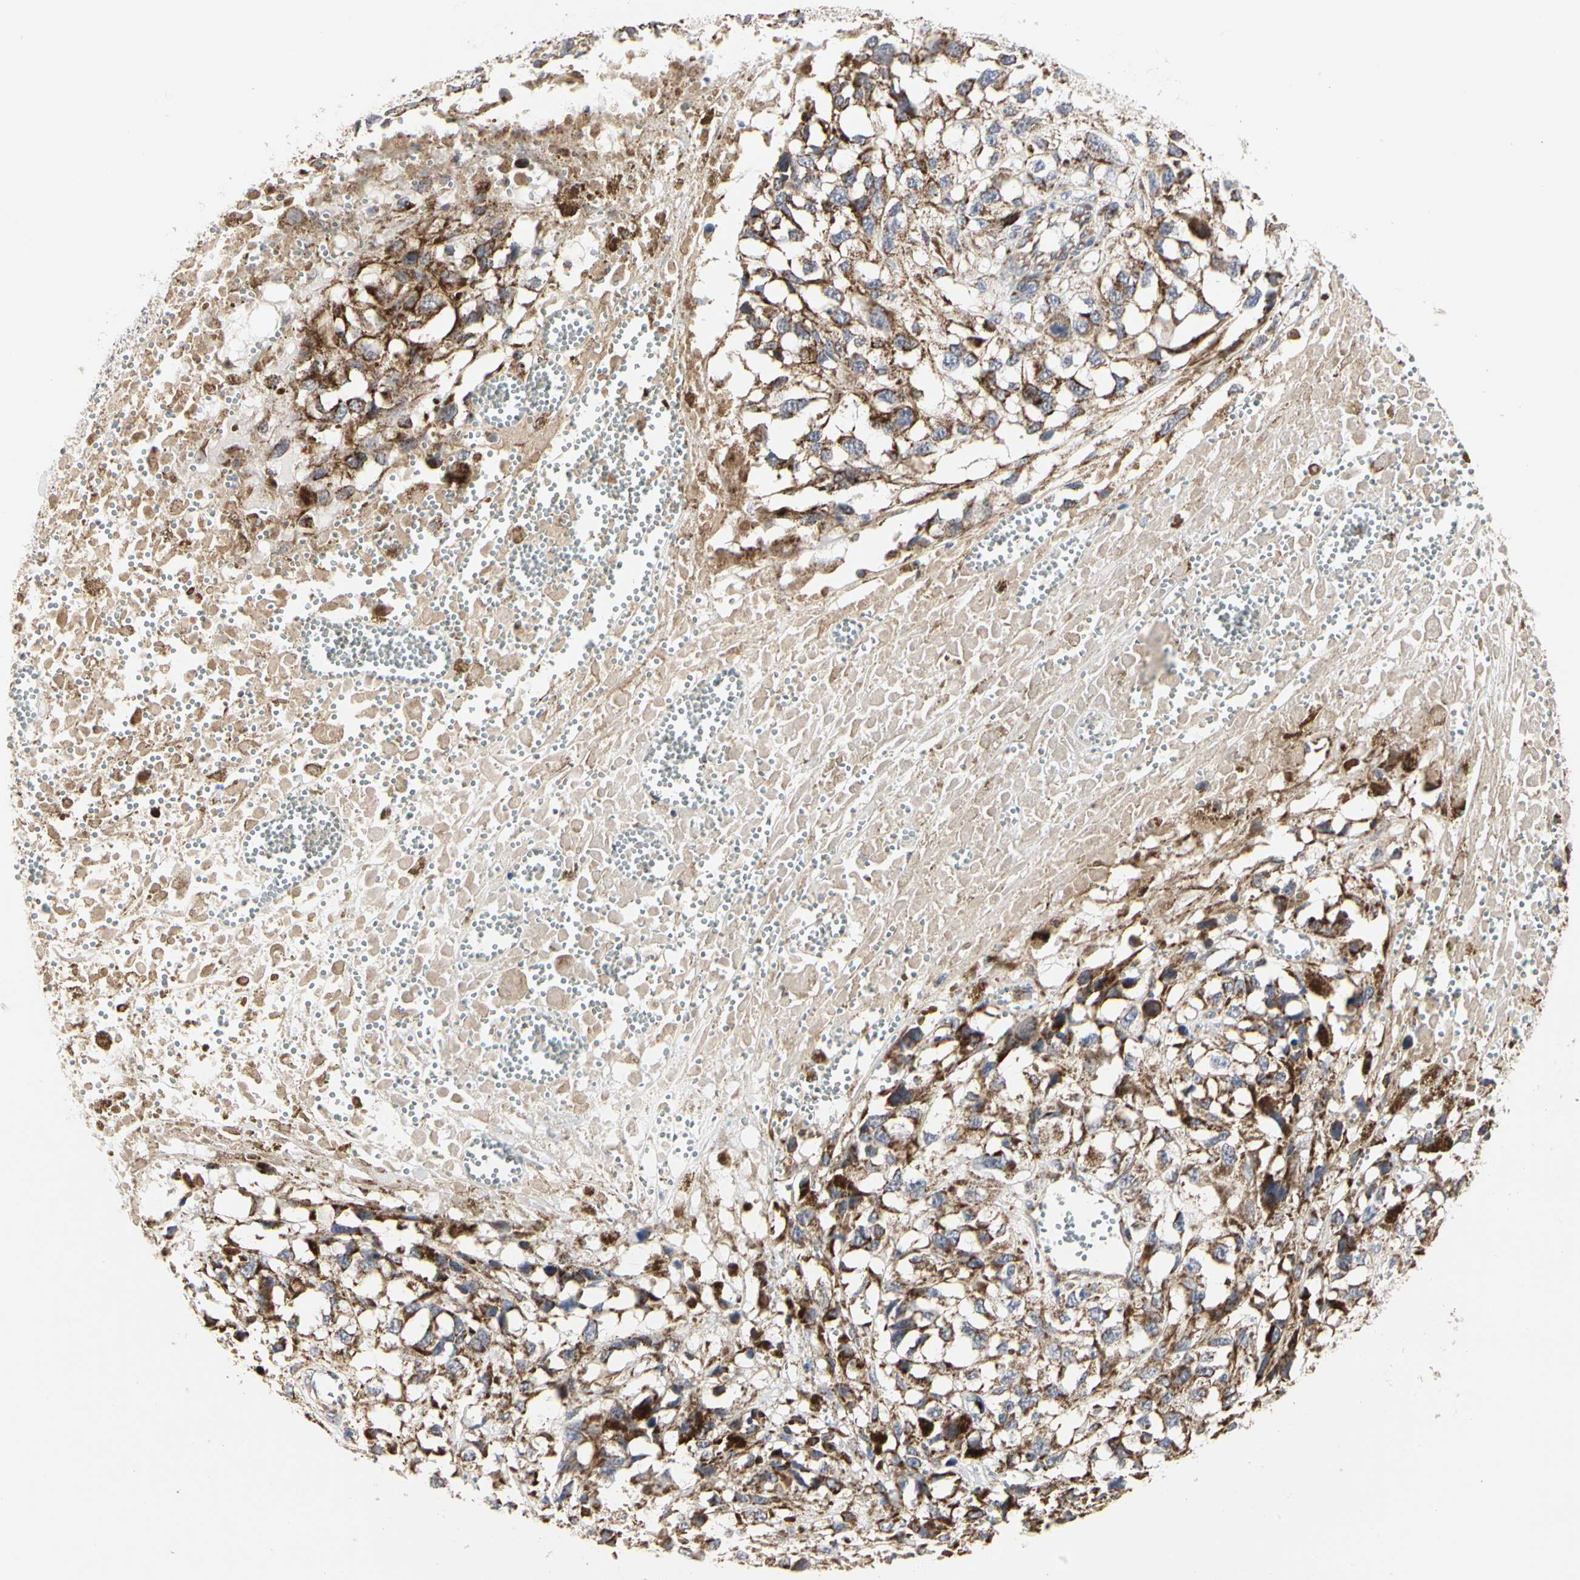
{"staining": {"intensity": "moderate", "quantity": ">75%", "location": "cytoplasmic/membranous"}, "tissue": "melanoma", "cell_type": "Tumor cells", "image_type": "cancer", "snomed": [{"axis": "morphology", "description": "Malignant melanoma, Metastatic site"}, {"axis": "topography", "description": "Lymph node"}], "caption": "Immunohistochemical staining of malignant melanoma (metastatic site) shows moderate cytoplasmic/membranous protein staining in about >75% of tumor cells.", "gene": "TSKU", "patient": {"sex": "male", "age": 59}}